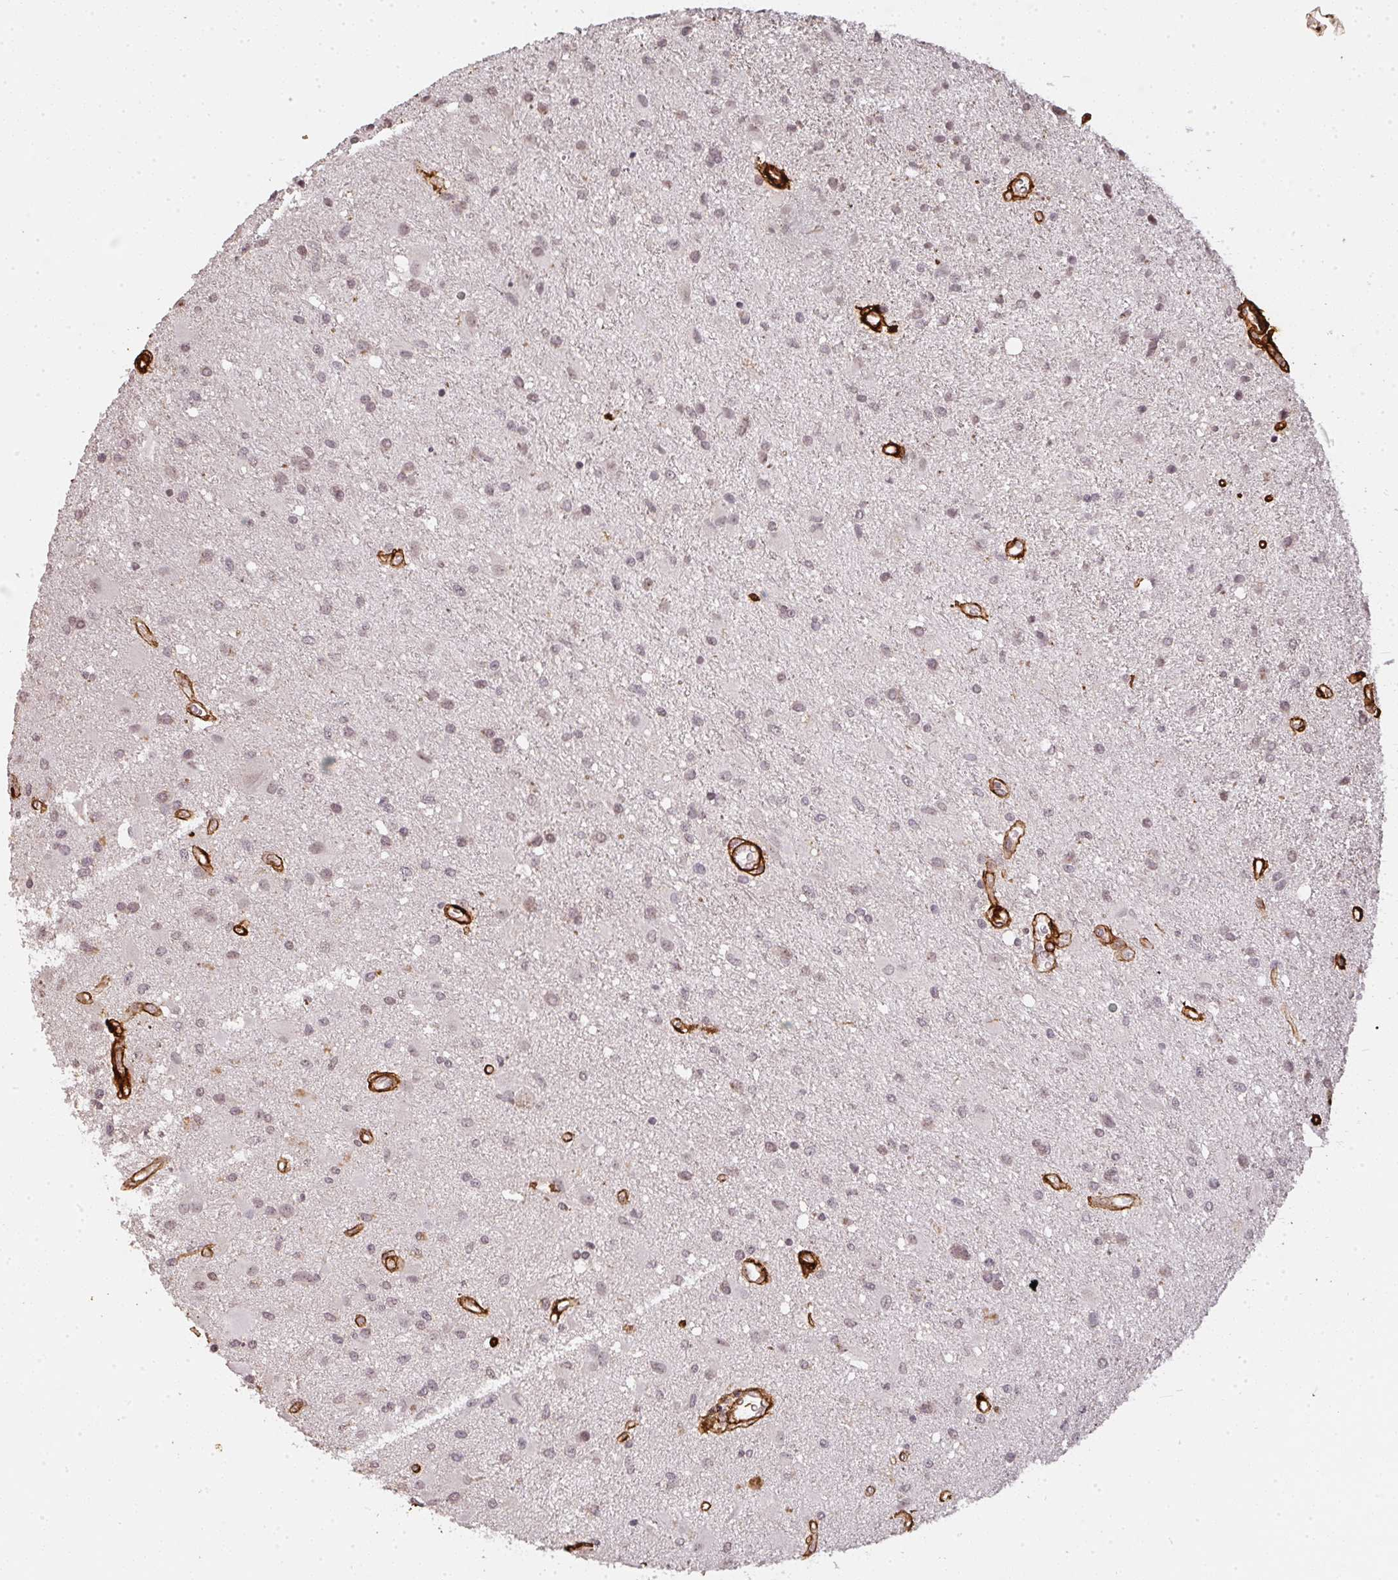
{"staining": {"intensity": "negative", "quantity": "none", "location": "none"}, "tissue": "glioma", "cell_type": "Tumor cells", "image_type": "cancer", "snomed": [{"axis": "morphology", "description": "Glioma, malignant, High grade"}, {"axis": "topography", "description": "Brain"}], "caption": "The photomicrograph shows no significant staining in tumor cells of malignant glioma (high-grade).", "gene": "COL3A1", "patient": {"sex": "male", "age": 67}}